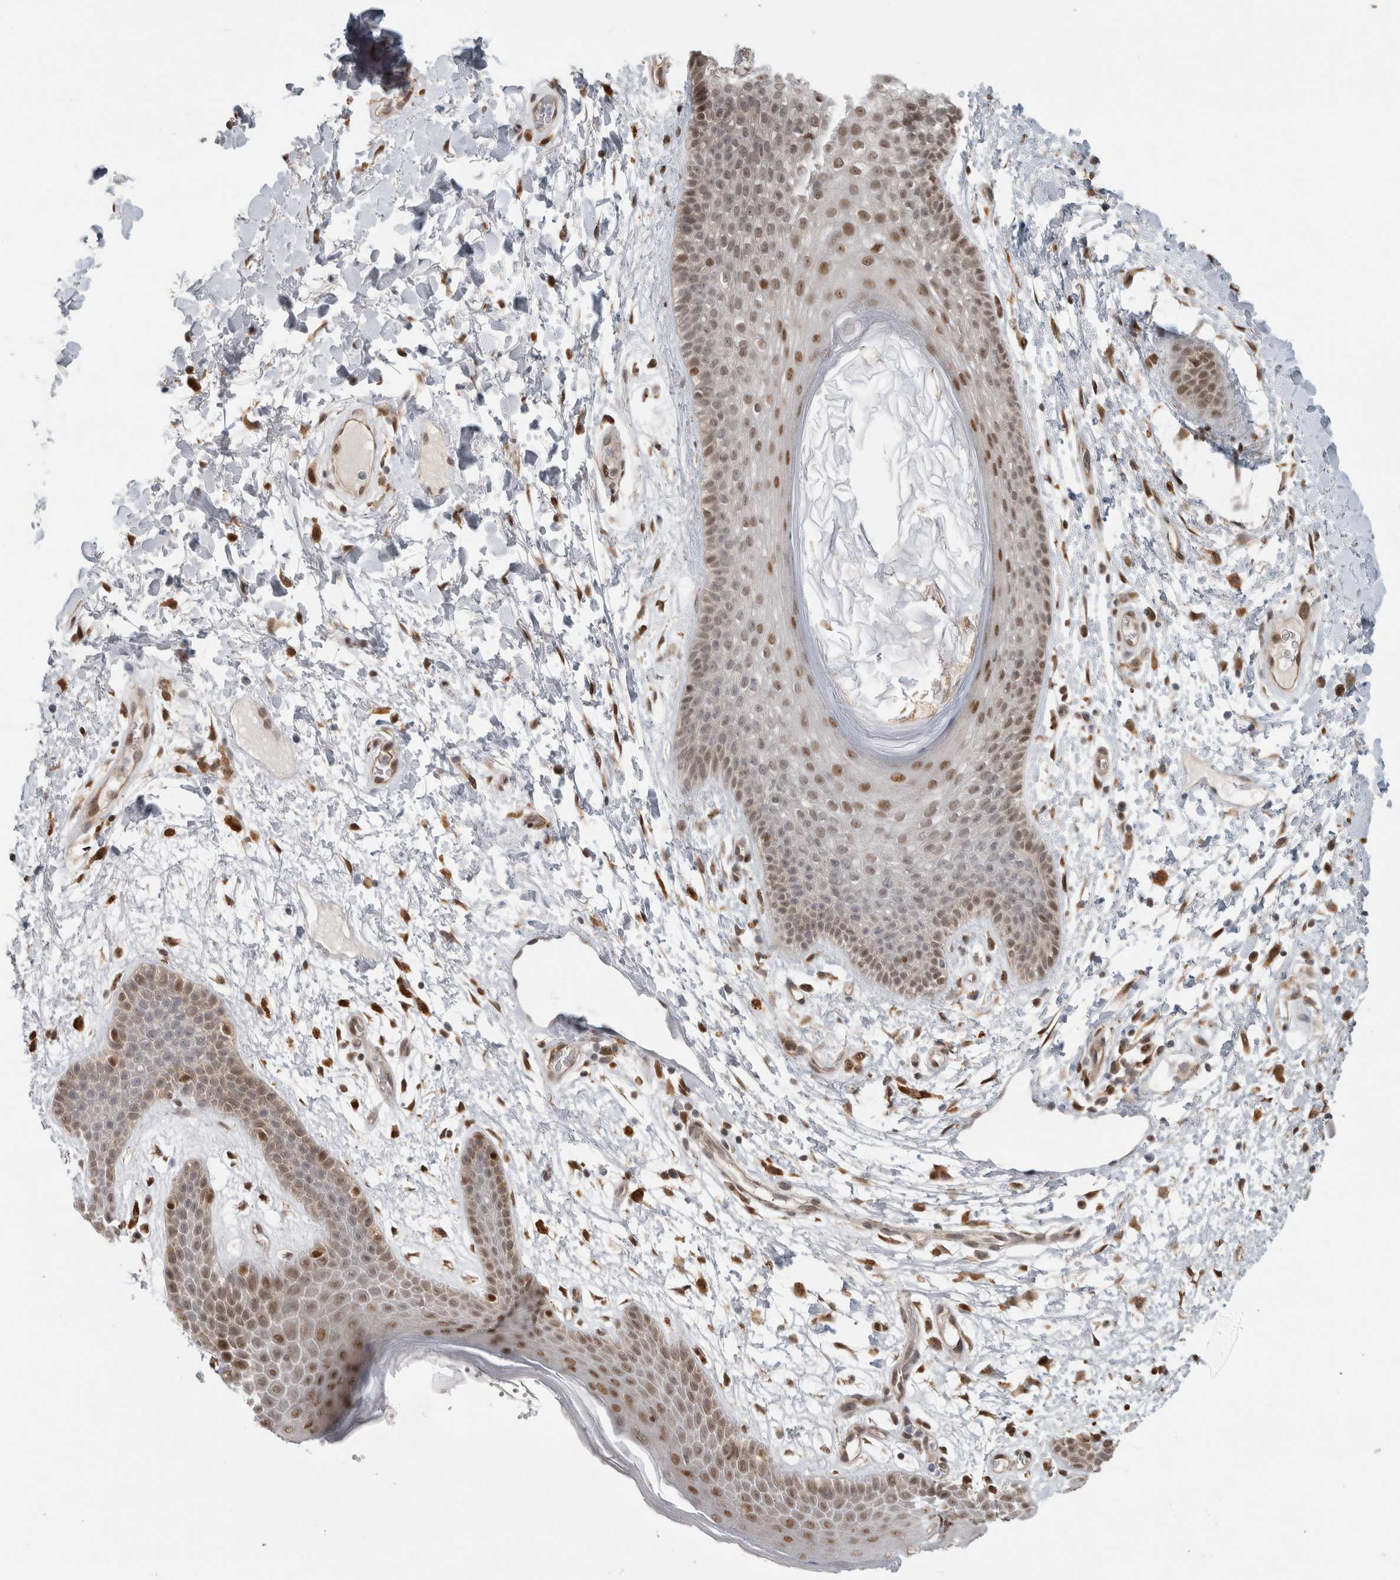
{"staining": {"intensity": "moderate", "quantity": ">75%", "location": "nuclear"}, "tissue": "skin", "cell_type": "Epidermal cells", "image_type": "normal", "snomed": [{"axis": "morphology", "description": "Normal tissue, NOS"}, {"axis": "topography", "description": "Anal"}], "caption": "Protein expression analysis of normal skin reveals moderate nuclear staining in approximately >75% of epidermal cells. (Stains: DAB (3,3'-diaminobenzidine) in brown, nuclei in blue, Microscopy: brightfield microscopy at high magnification).", "gene": "NAB2", "patient": {"sex": "male", "age": 74}}